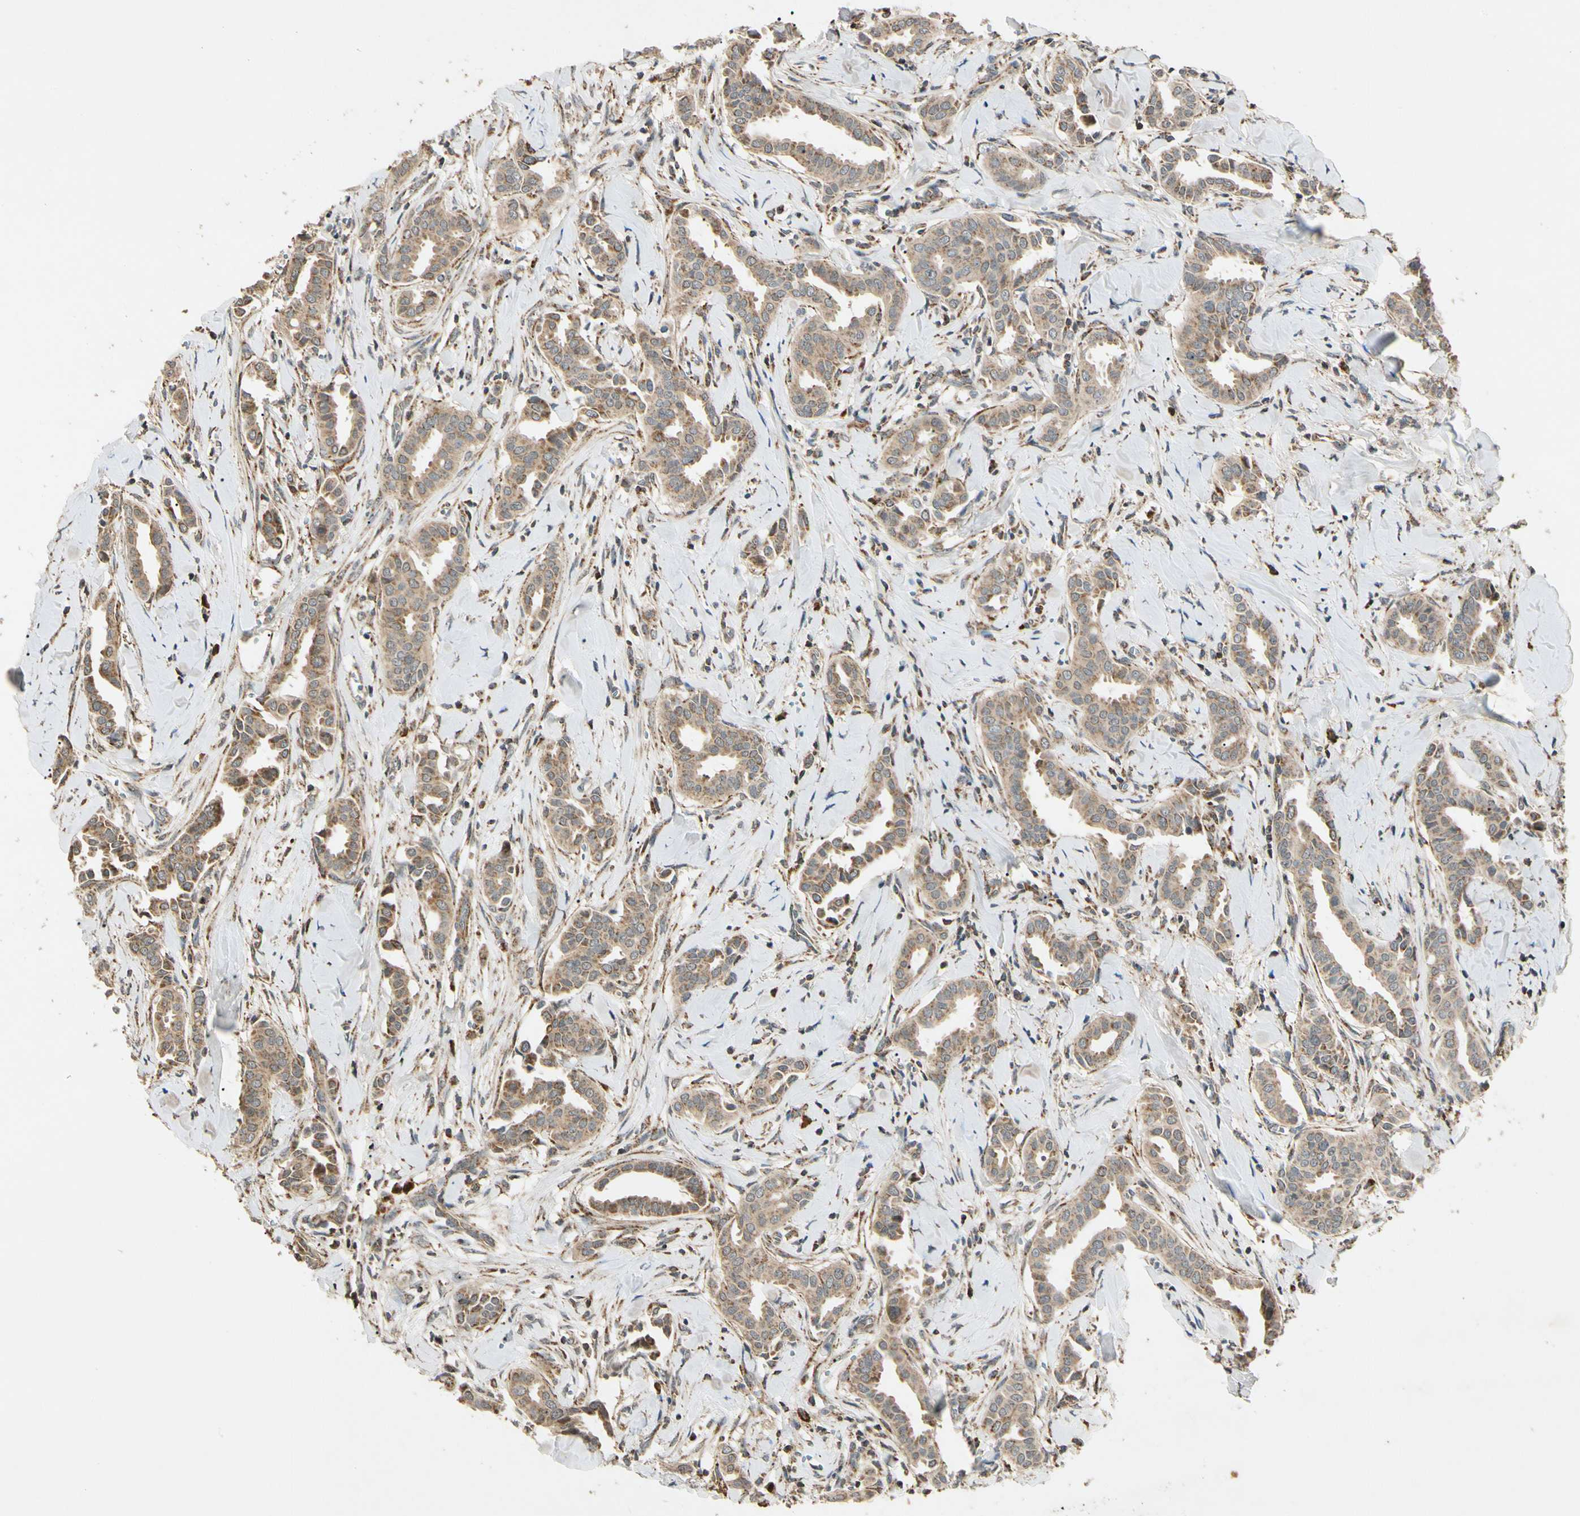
{"staining": {"intensity": "weak", "quantity": ">75%", "location": "cytoplasmic/membranous"}, "tissue": "head and neck cancer", "cell_type": "Tumor cells", "image_type": "cancer", "snomed": [{"axis": "morphology", "description": "Adenocarcinoma, NOS"}, {"axis": "topography", "description": "Salivary gland"}, {"axis": "topography", "description": "Head-Neck"}], "caption": "DAB (3,3'-diaminobenzidine) immunohistochemical staining of human head and neck cancer shows weak cytoplasmic/membranous protein positivity in approximately >75% of tumor cells. (Stains: DAB in brown, nuclei in blue, Microscopy: brightfield microscopy at high magnification).", "gene": "PRDX5", "patient": {"sex": "female", "age": 59}}